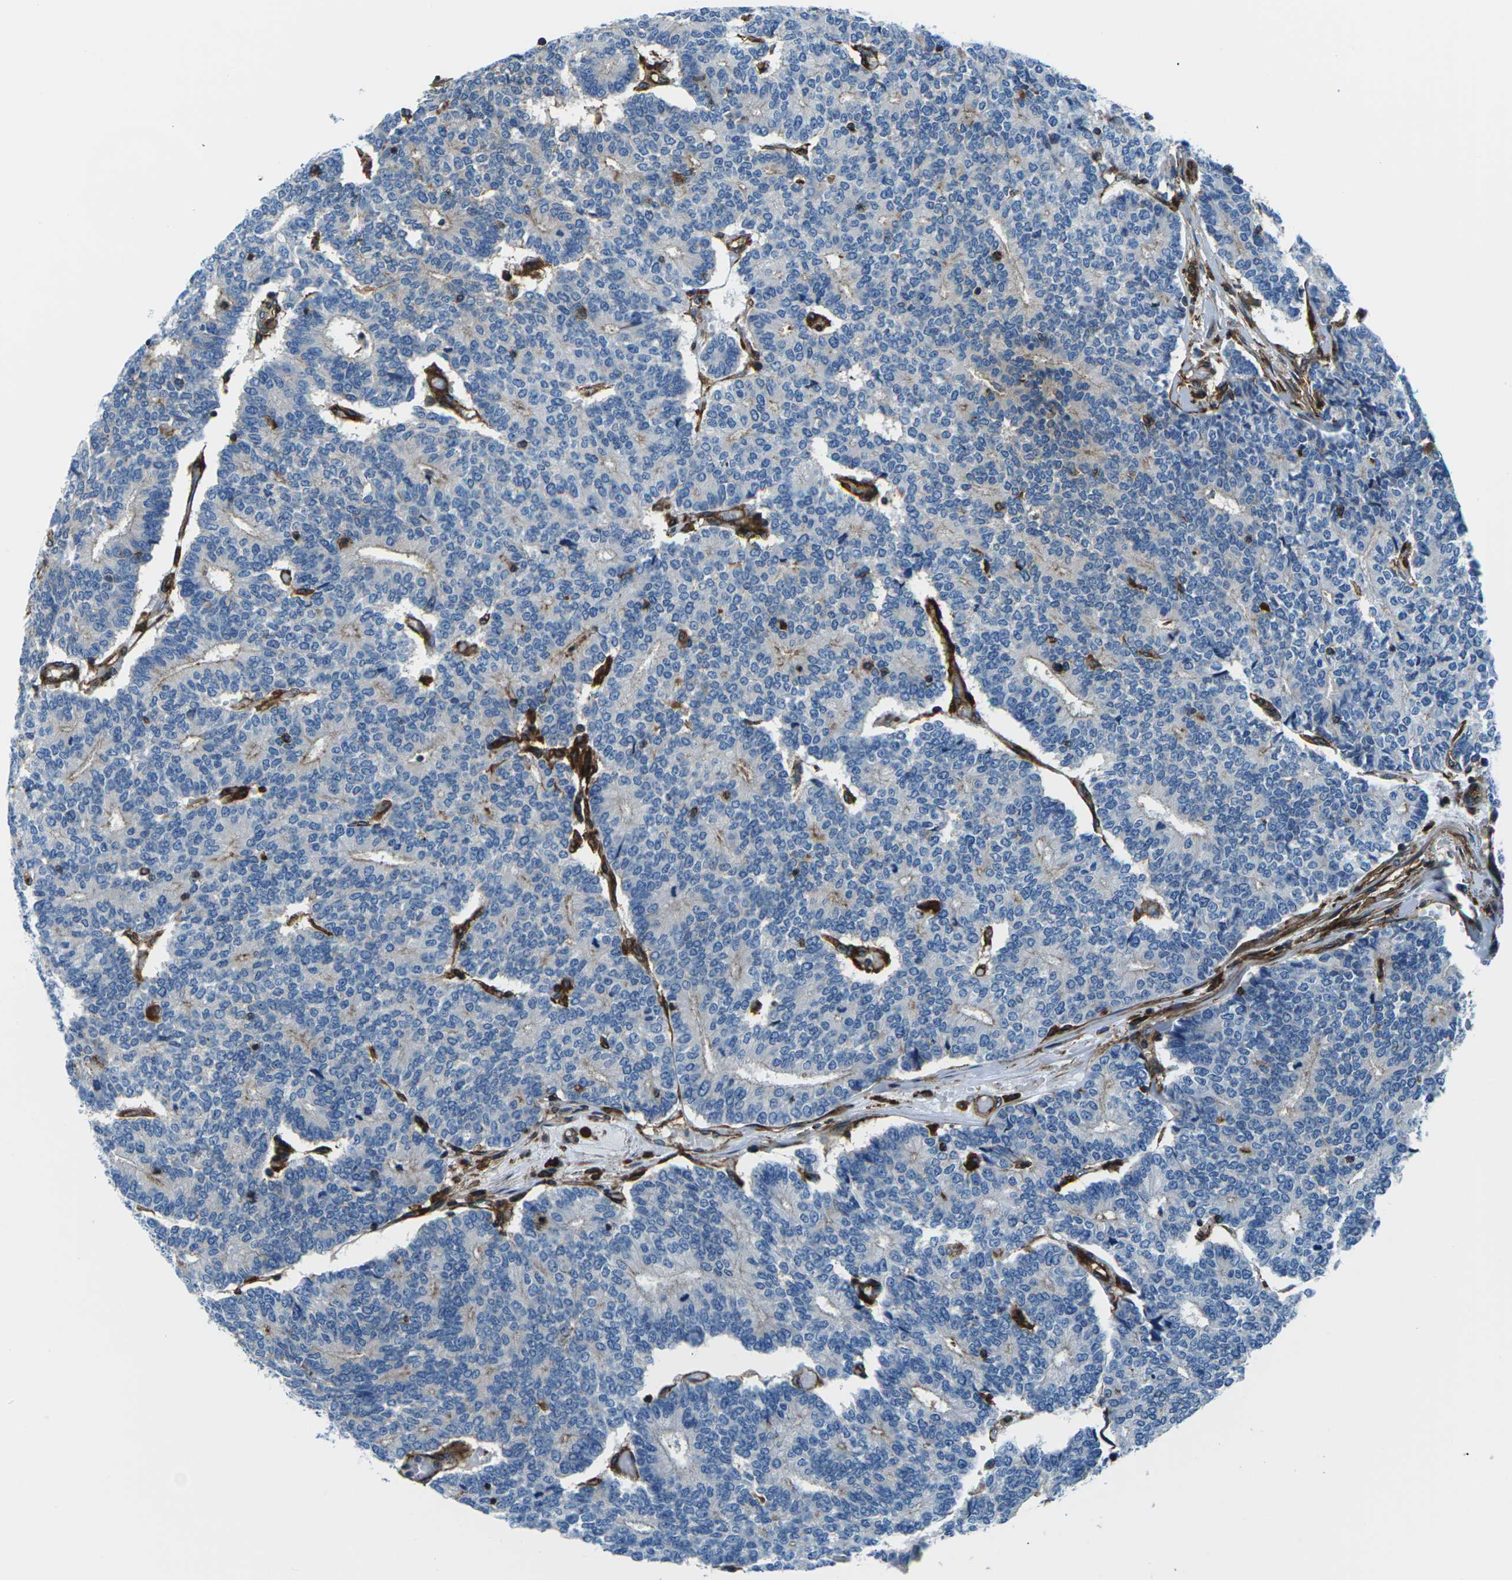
{"staining": {"intensity": "negative", "quantity": "none", "location": "none"}, "tissue": "prostate cancer", "cell_type": "Tumor cells", "image_type": "cancer", "snomed": [{"axis": "morphology", "description": "Normal tissue, NOS"}, {"axis": "morphology", "description": "Adenocarcinoma, High grade"}, {"axis": "topography", "description": "Prostate"}, {"axis": "topography", "description": "Seminal veicle"}], "caption": "Human prostate cancer stained for a protein using IHC demonstrates no expression in tumor cells.", "gene": "SOCS4", "patient": {"sex": "male", "age": 55}}